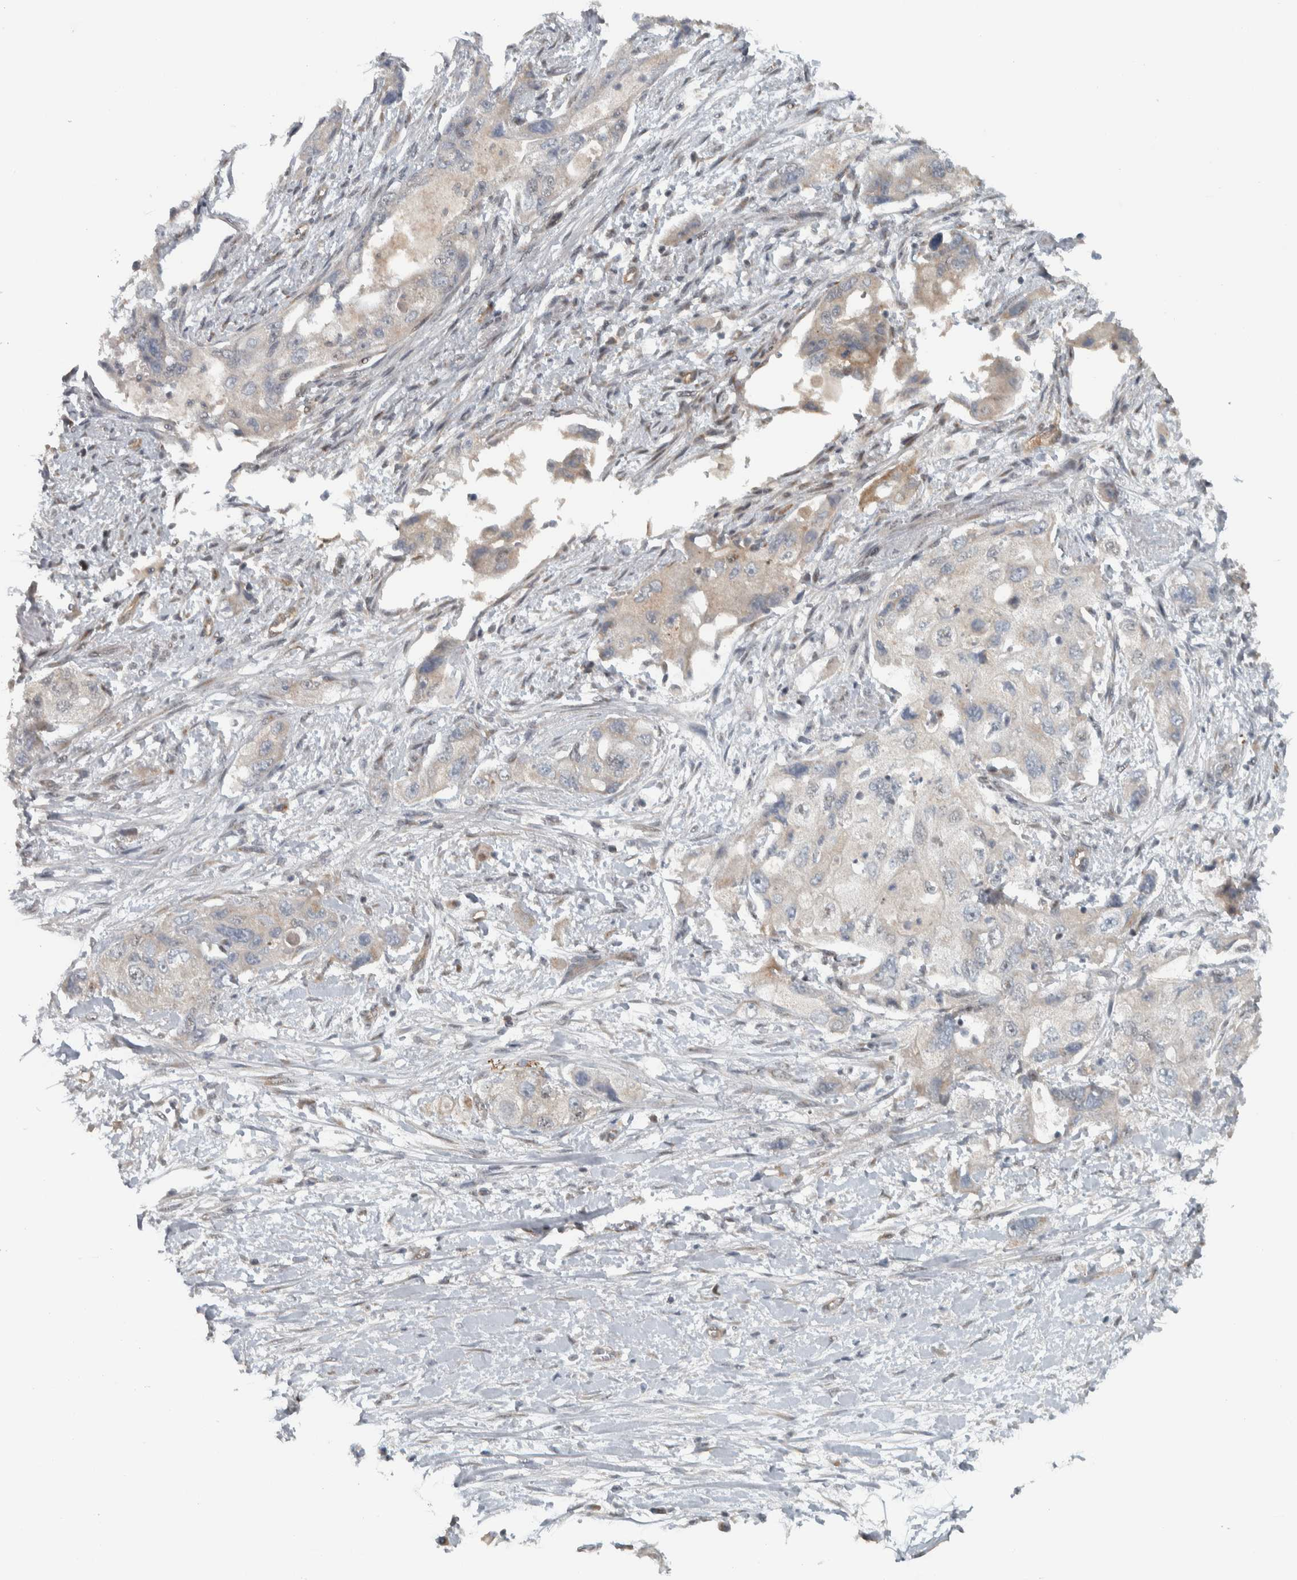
{"staining": {"intensity": "weak", "quantity": "<25%", "location": "cytoplasmic/membranous"}, "tissue": "pancreatic cancer", "cell_type": "Tumor cells", "image_type": "cancer", "snomed": [{"axis": "morphology", "description": "Adenocarcinoma, NOS"}, {"axis": "topography", "description": "Pancreas"}], "caption": "Protein analysis of adenocarcinoma (pancreatic) shows no significant staining in tumor cells. (Brightfield microscopy of DAB immunohistochemistry (IHC) at high magnification).", "gene": "NAPG", "patient": {"sex": "female", "age": 73}}